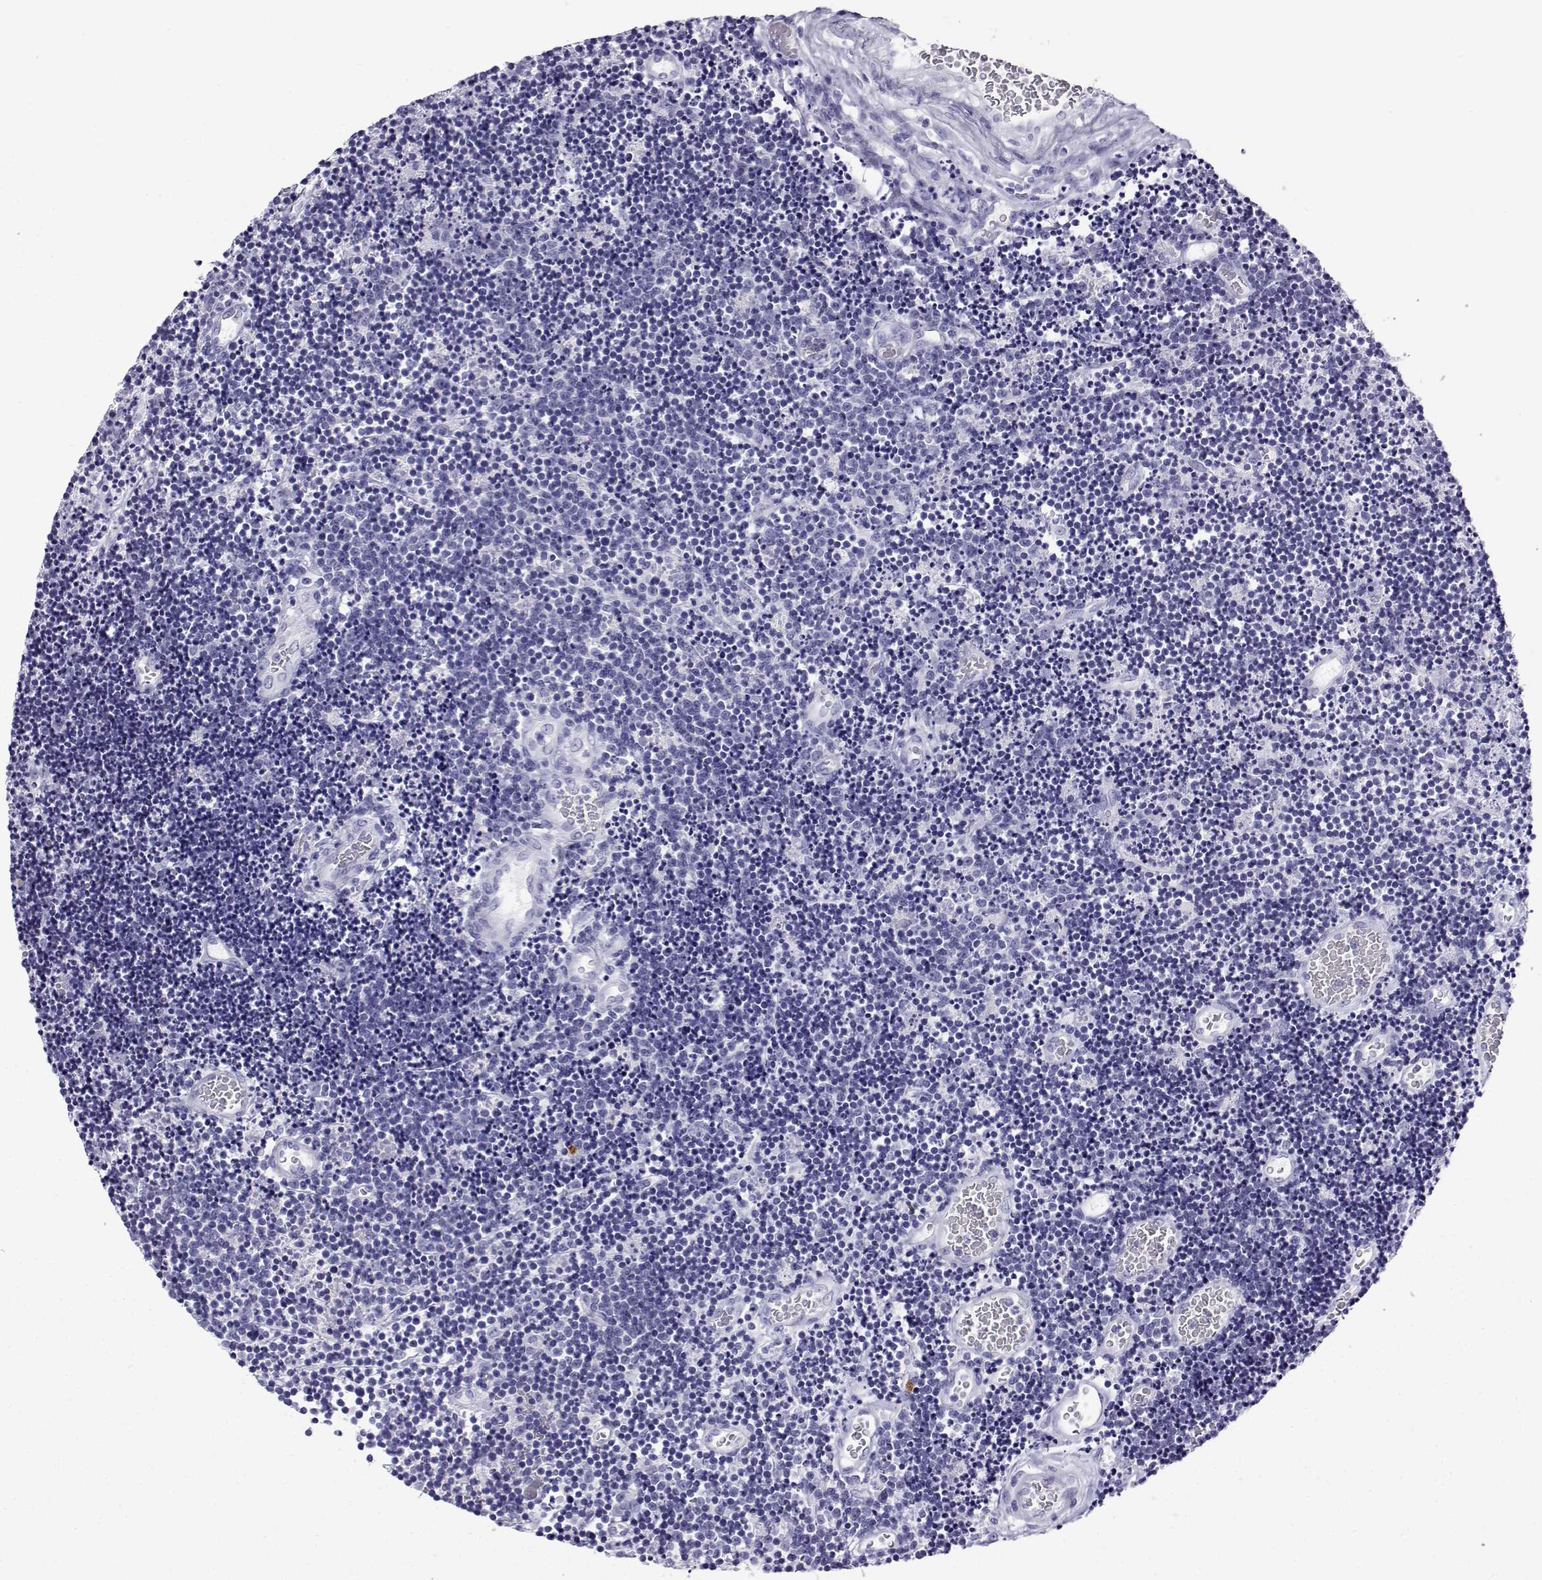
{"staining": {"intensity": "negative", "quantity": "none", "location": "none"}, "tissue": "lymphoma", "cell_type": "Tumor cells", "image_type": "cancer", "snomed": [{"axis": "morphology", "description": "Malignant lymphoma, non-Hodgkin's type, Low grade"}, {"axis": "topography", "description": "Brain"}], "caption": "A photomicrograph of malignant lymphoma, non-Hodgkin's type (low-grade) stained for a protein demonstrates no brown staining in tumor cells.", "gene": "CABS1", "patient": {"sex": "female", "age": 66}}